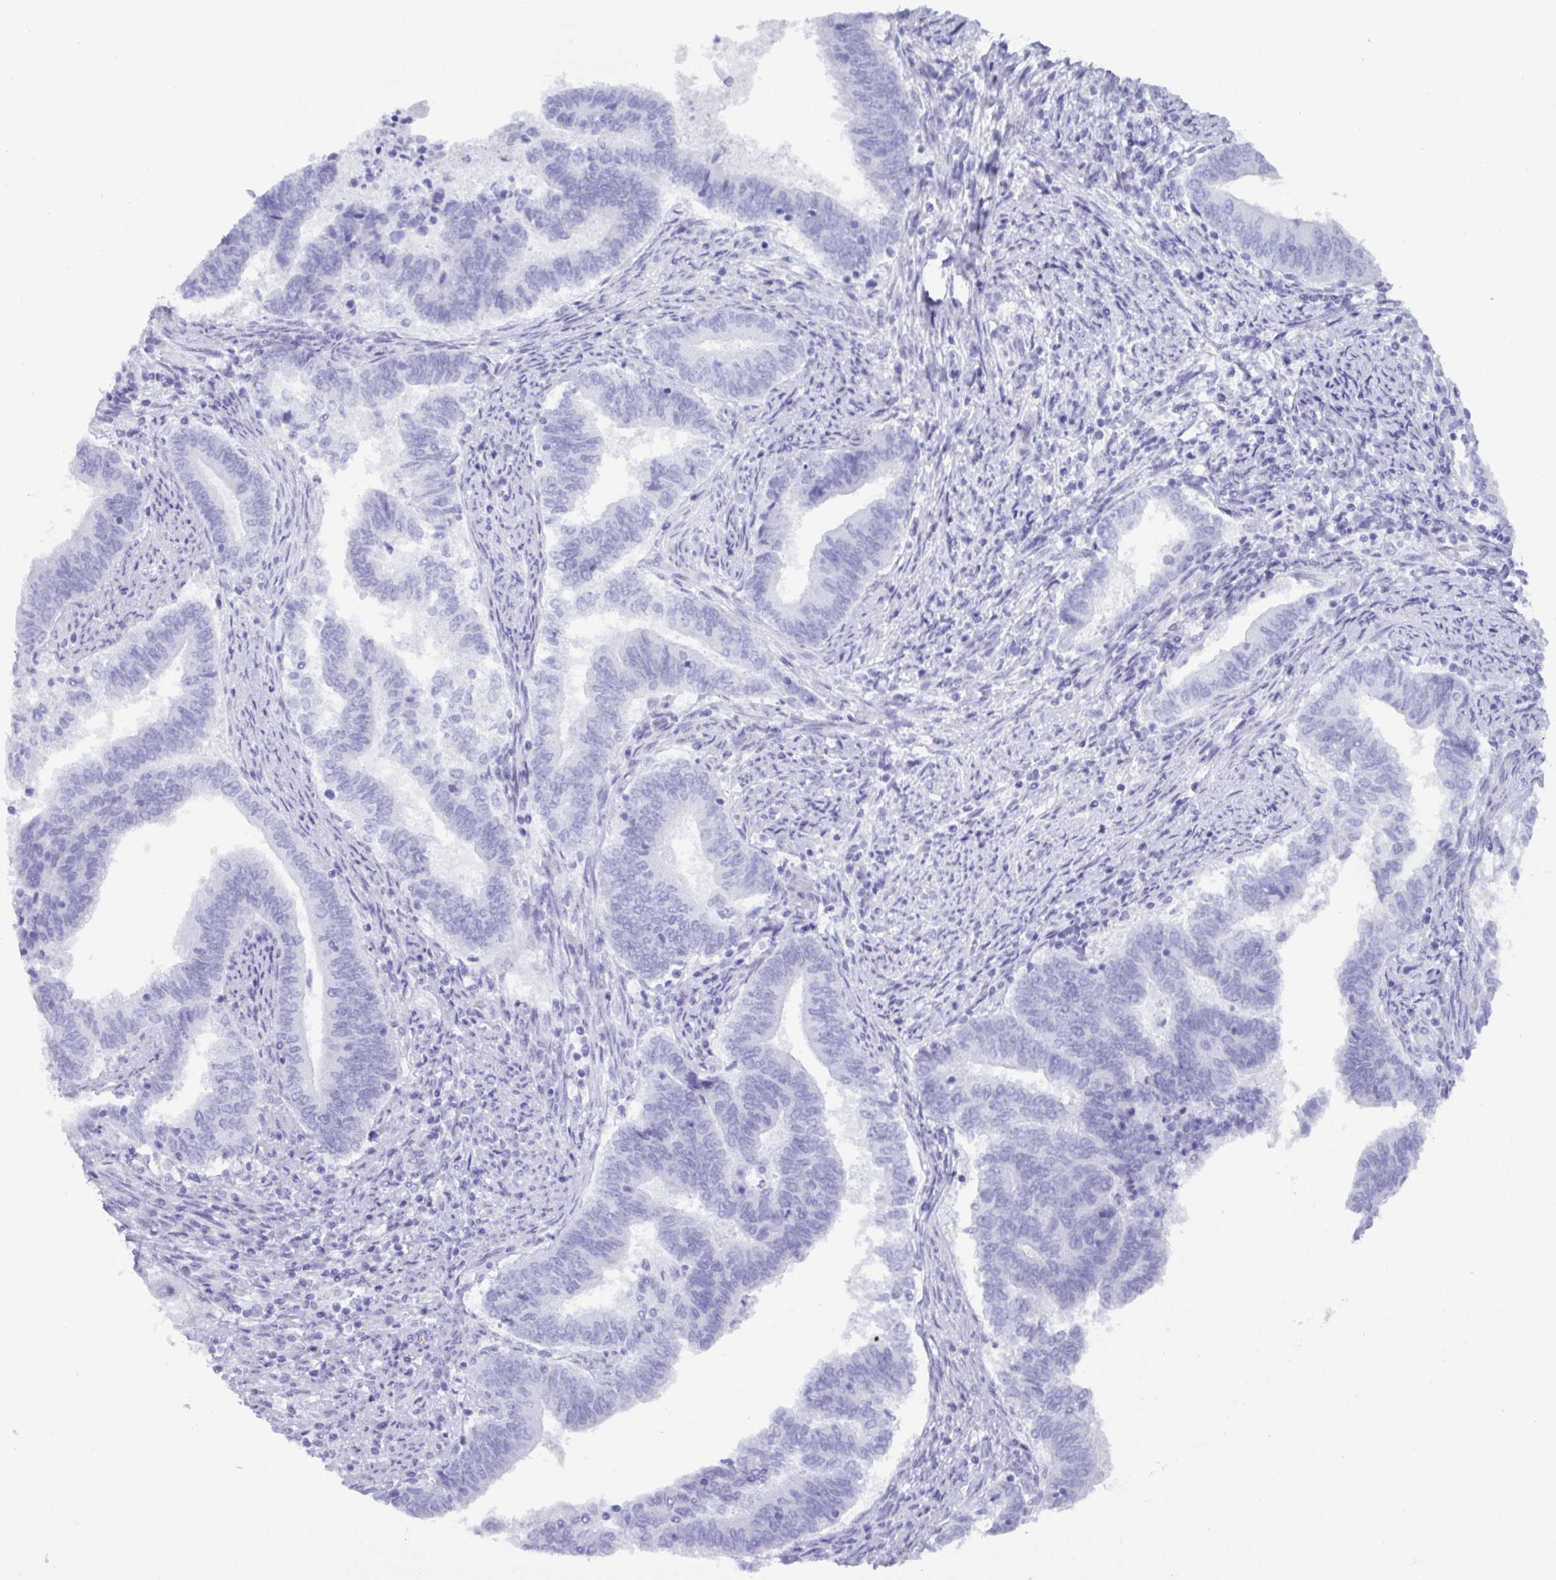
{"staining": {"intensity": "negative", "quantity": "none", "location": "none"}, "tissue": "endometrial cancer", "cell_type": "Tumor cells", "image_type": "cancer", "snomed": [{"axis": "morphology", "description": "Adenocarcinoma, NOS"}, {"axis": "topography", "description": "Endometrium"}], "caption": "The immunohistochemistry micrograph has no significant staining in tumor cells of endometrial cancer tissue. (DAB (3,3'-diaminobenzidine) immunohistochemistry visualized using brightfield microscopy, high magnification).", "gene": "C4orf33", "patient": {"sex": "female", "age": 65}}